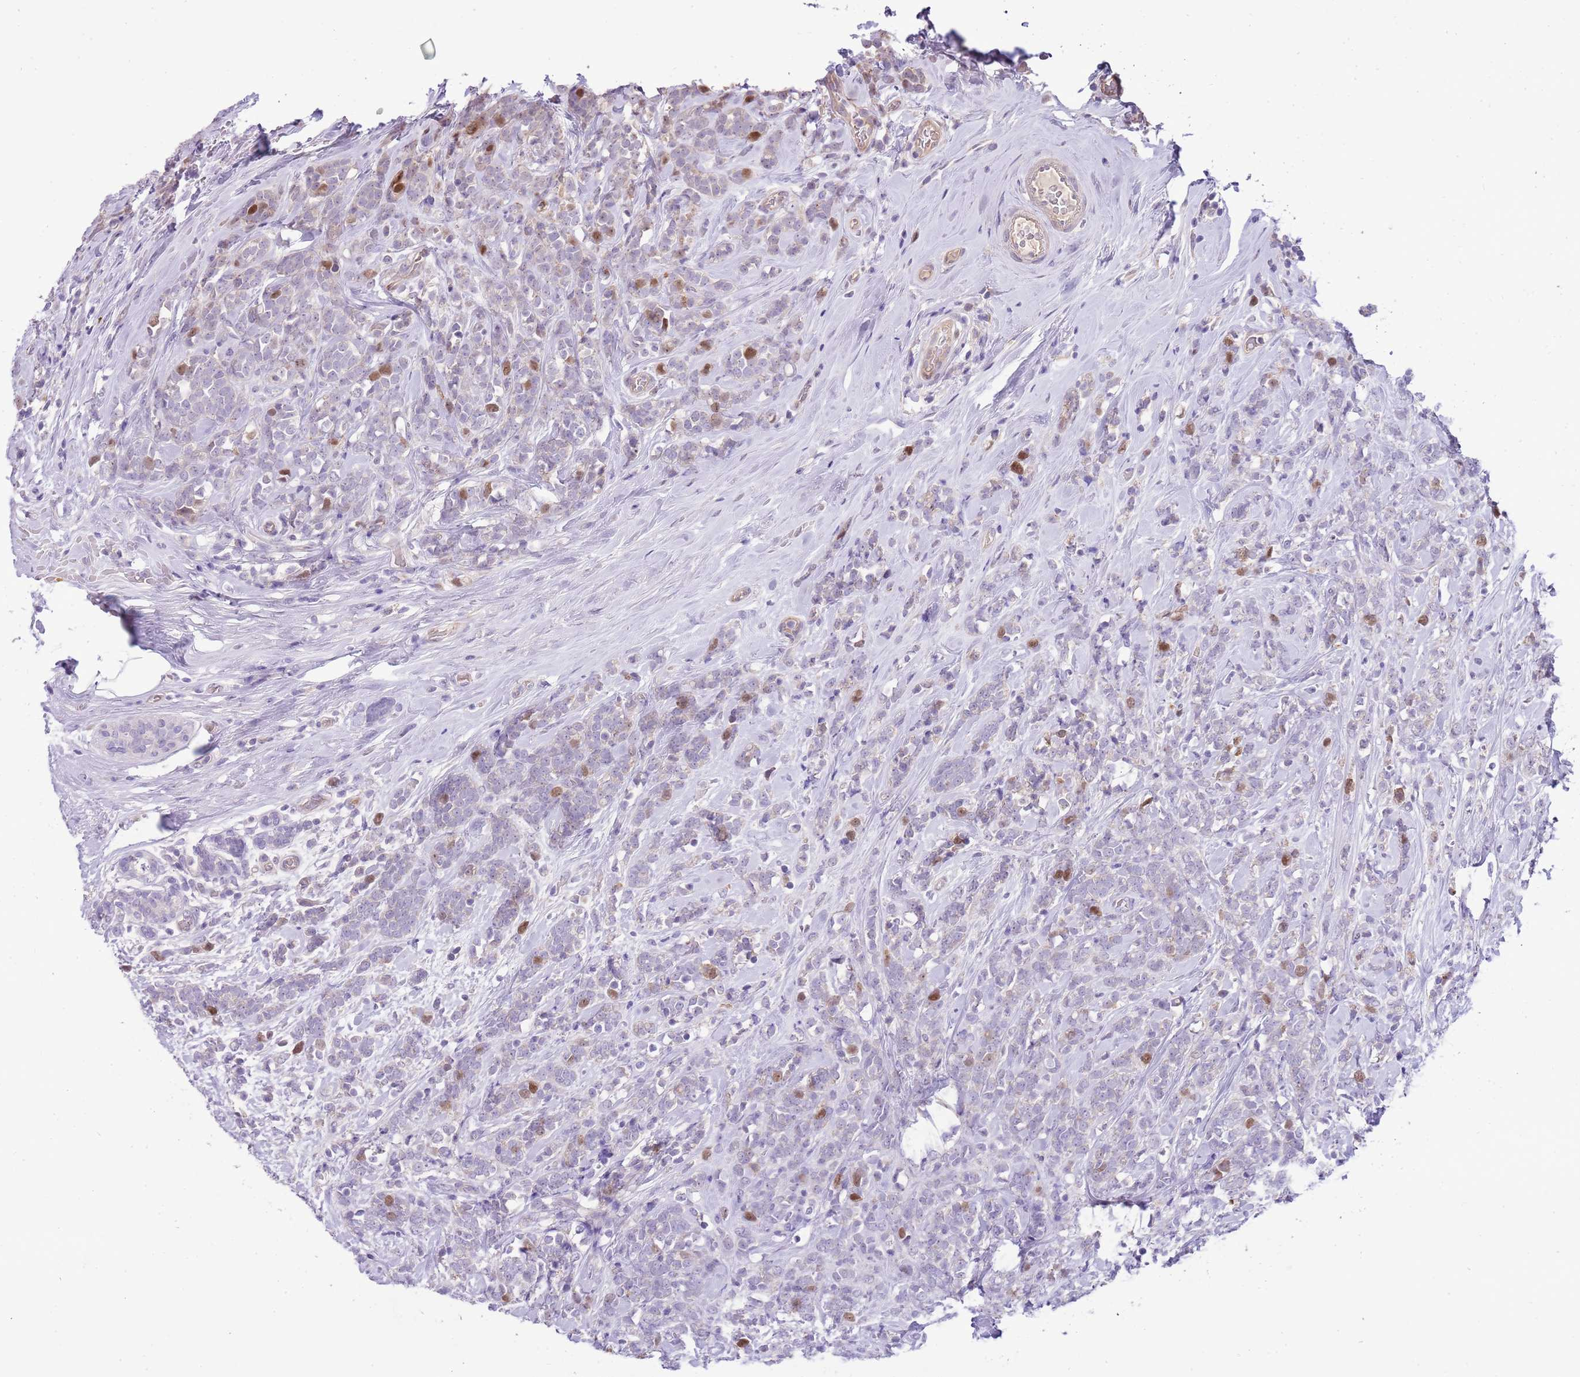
{"staining": {"intensity": "moderate", "quantity": "<25%", "location": "nuclear"}, "tissue": "breast cancer", "cell_type": "Tumor cells", "image_type": "cancer", "snomed": [{"axis": "morphology", "description": "Lobular carcinoma"}, {"axis": "topography", "description": "Breast"}], "caption": "Breast lobular carcinoma stained for a protein (brown) shows moderate nuclear positive positivity in approximately <25% of tumor cells.", "gene": "FBRSL1", "patient": {"sex": "female", "age": 58}}